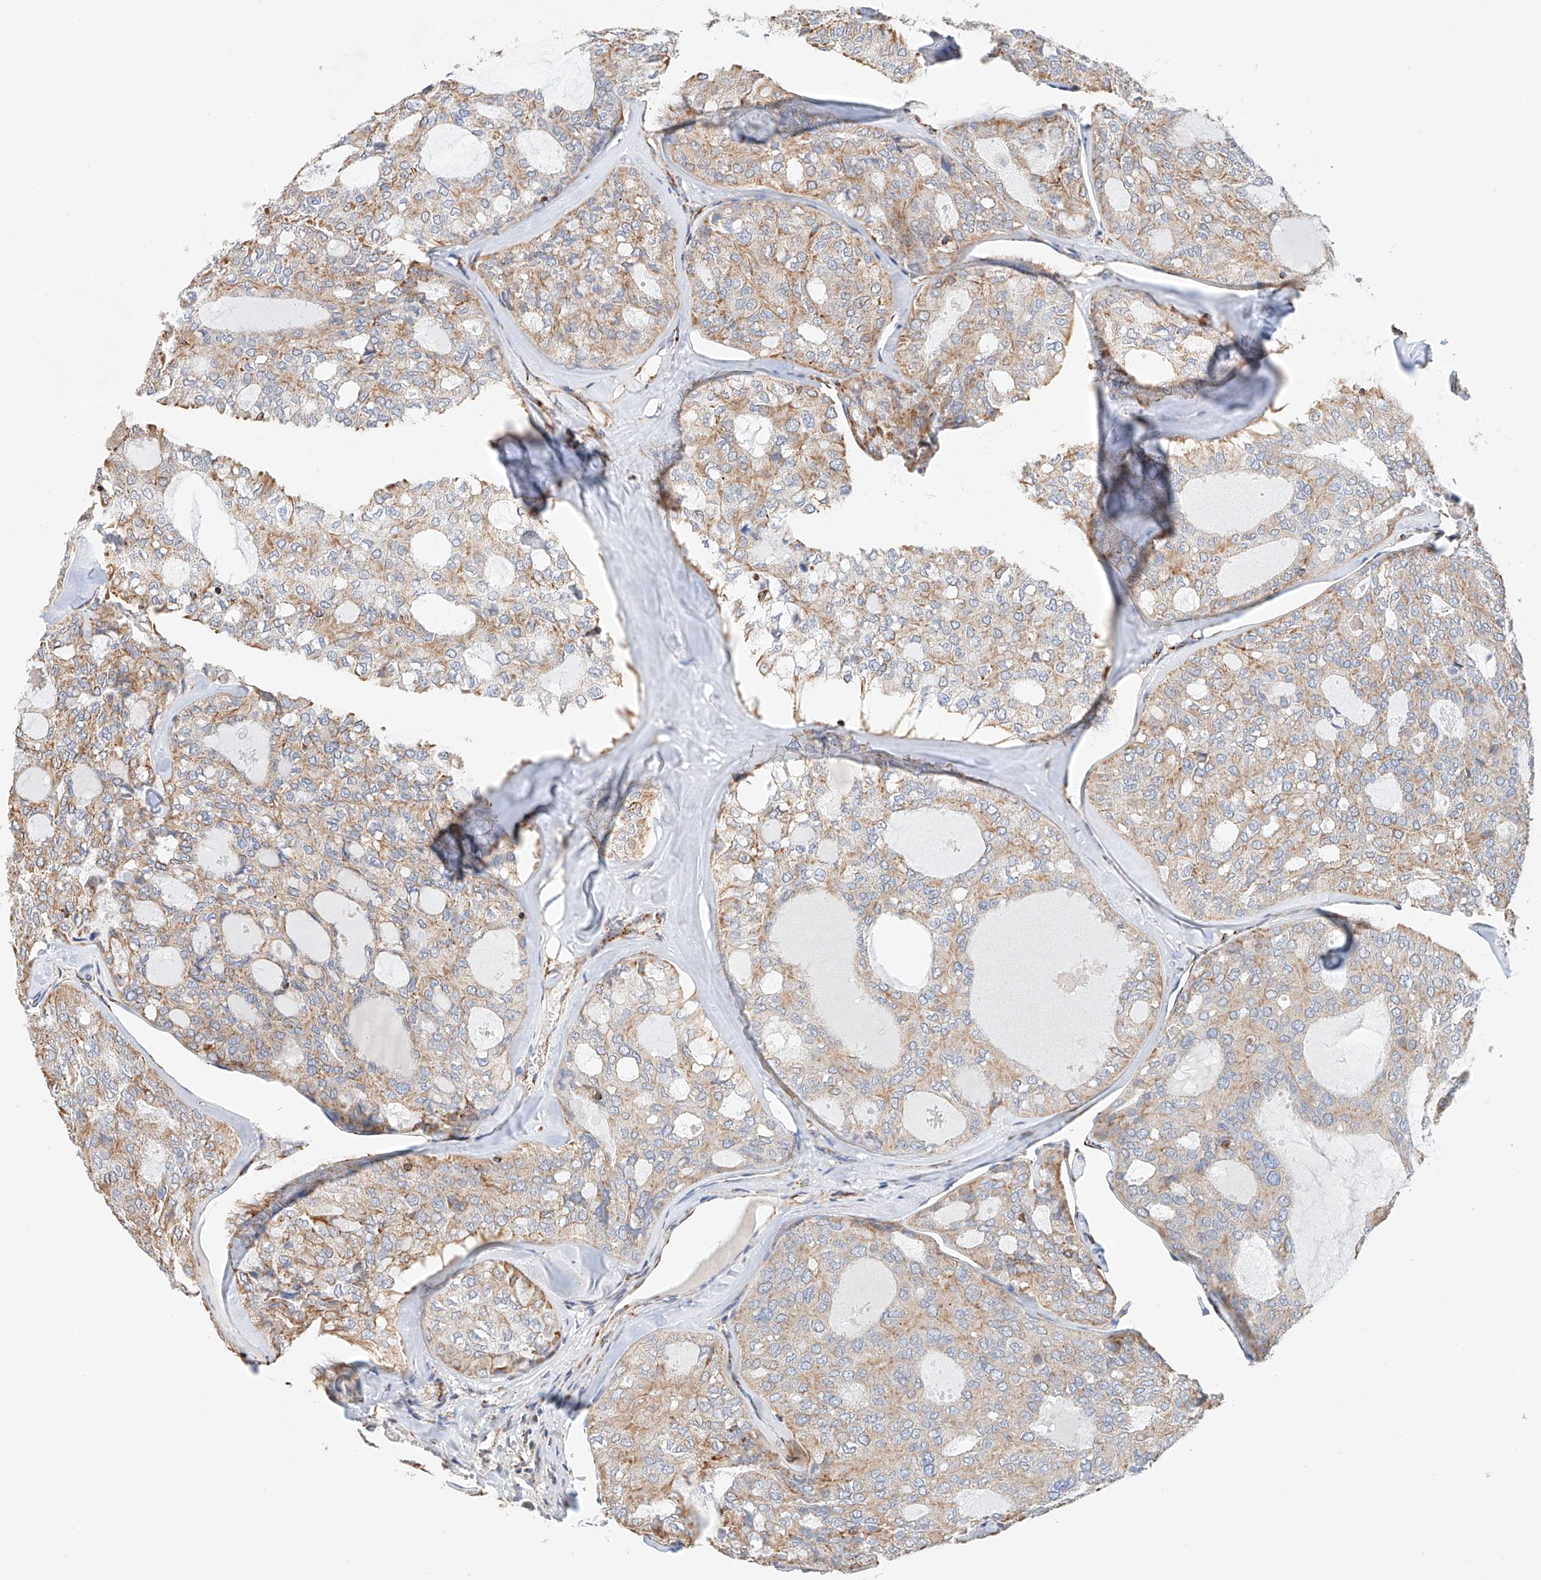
{"staining": {"intensity": "weak", "quantity": "25%-75%", "location": "cytoplasmic/membranous"}, "tissue": "thyroid cancer", "cell_type": "Tumor cells", "image_type": "cancer", "snomed": [{"axis": "morphology", "description": "Follicular adenoma carcinoma, NOS"}, {"axis": "topography", "description": "Thyroid gland"}], "caption": "This histopathology image reveals thyroid cancer stained with IHC to label a protein in brown. The cytoplasmic/membranous of tumor cells show weak positivity for the protein. Nuclei are counter-stained blue.", "gene": "NDUFV3", "patient": {"sex": "male", "age": 75}}